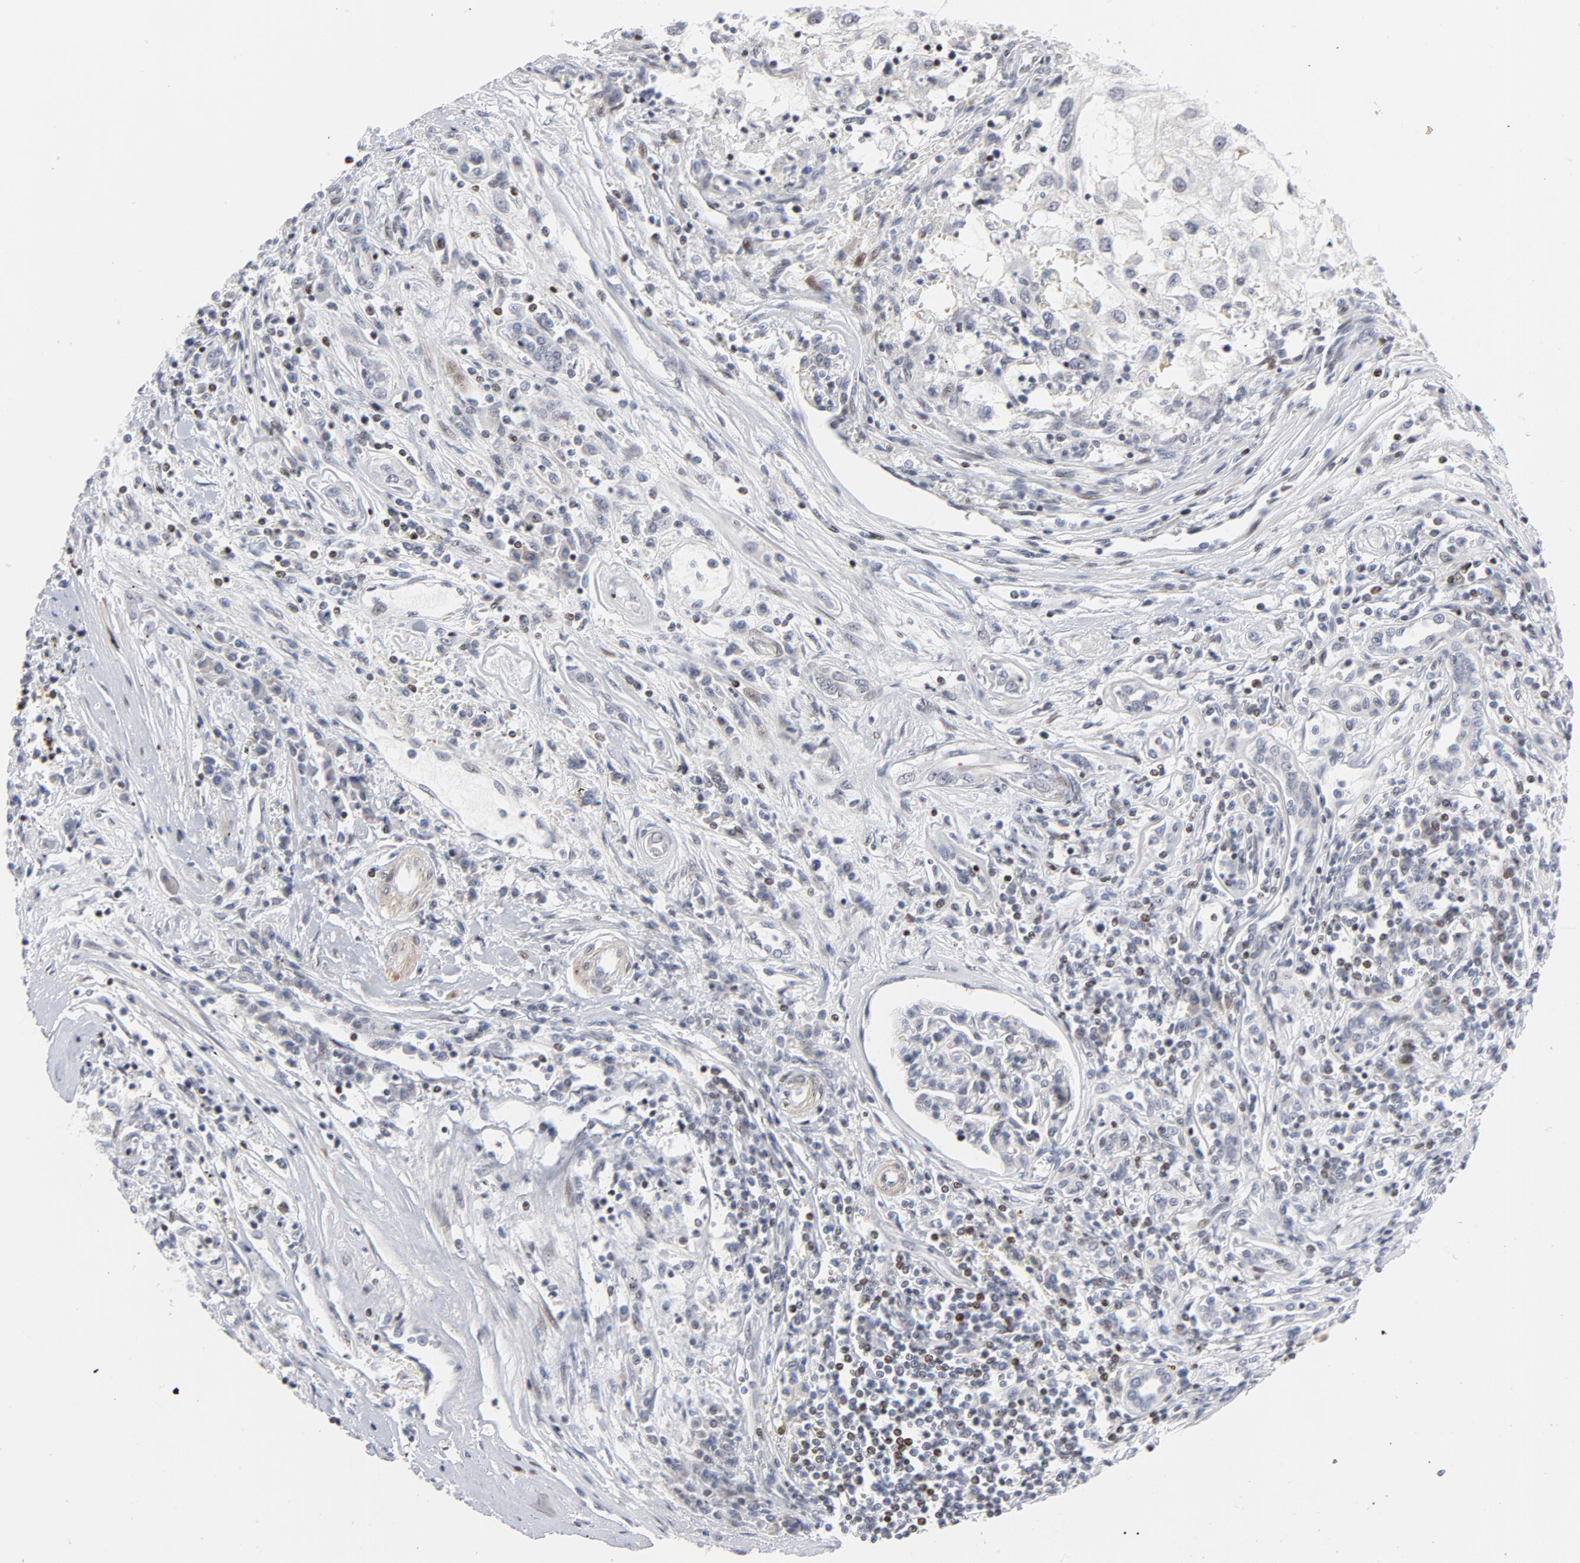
{"staining": {"intensity": "weak", "quantity": "<25%", "location": "nuclear"}, "tissue": "renal cancer", "cell_type": "Tumor cells", "image_type": "cancer", "snomed": [{"axis": "morphology", "description": "Normal tissue, NOS"}, {"axis": "morphology", "description": "Adenocarcinoma, NOS"}, {"axis": "topography", "description": "Kidney"}], "caption": "The histopathology image demonstrates no significant staining in tumor cells of renal cancer (adenocarcinoma).", "gene": "NFIC", "patient": {"sex": "male", "age": 71}}